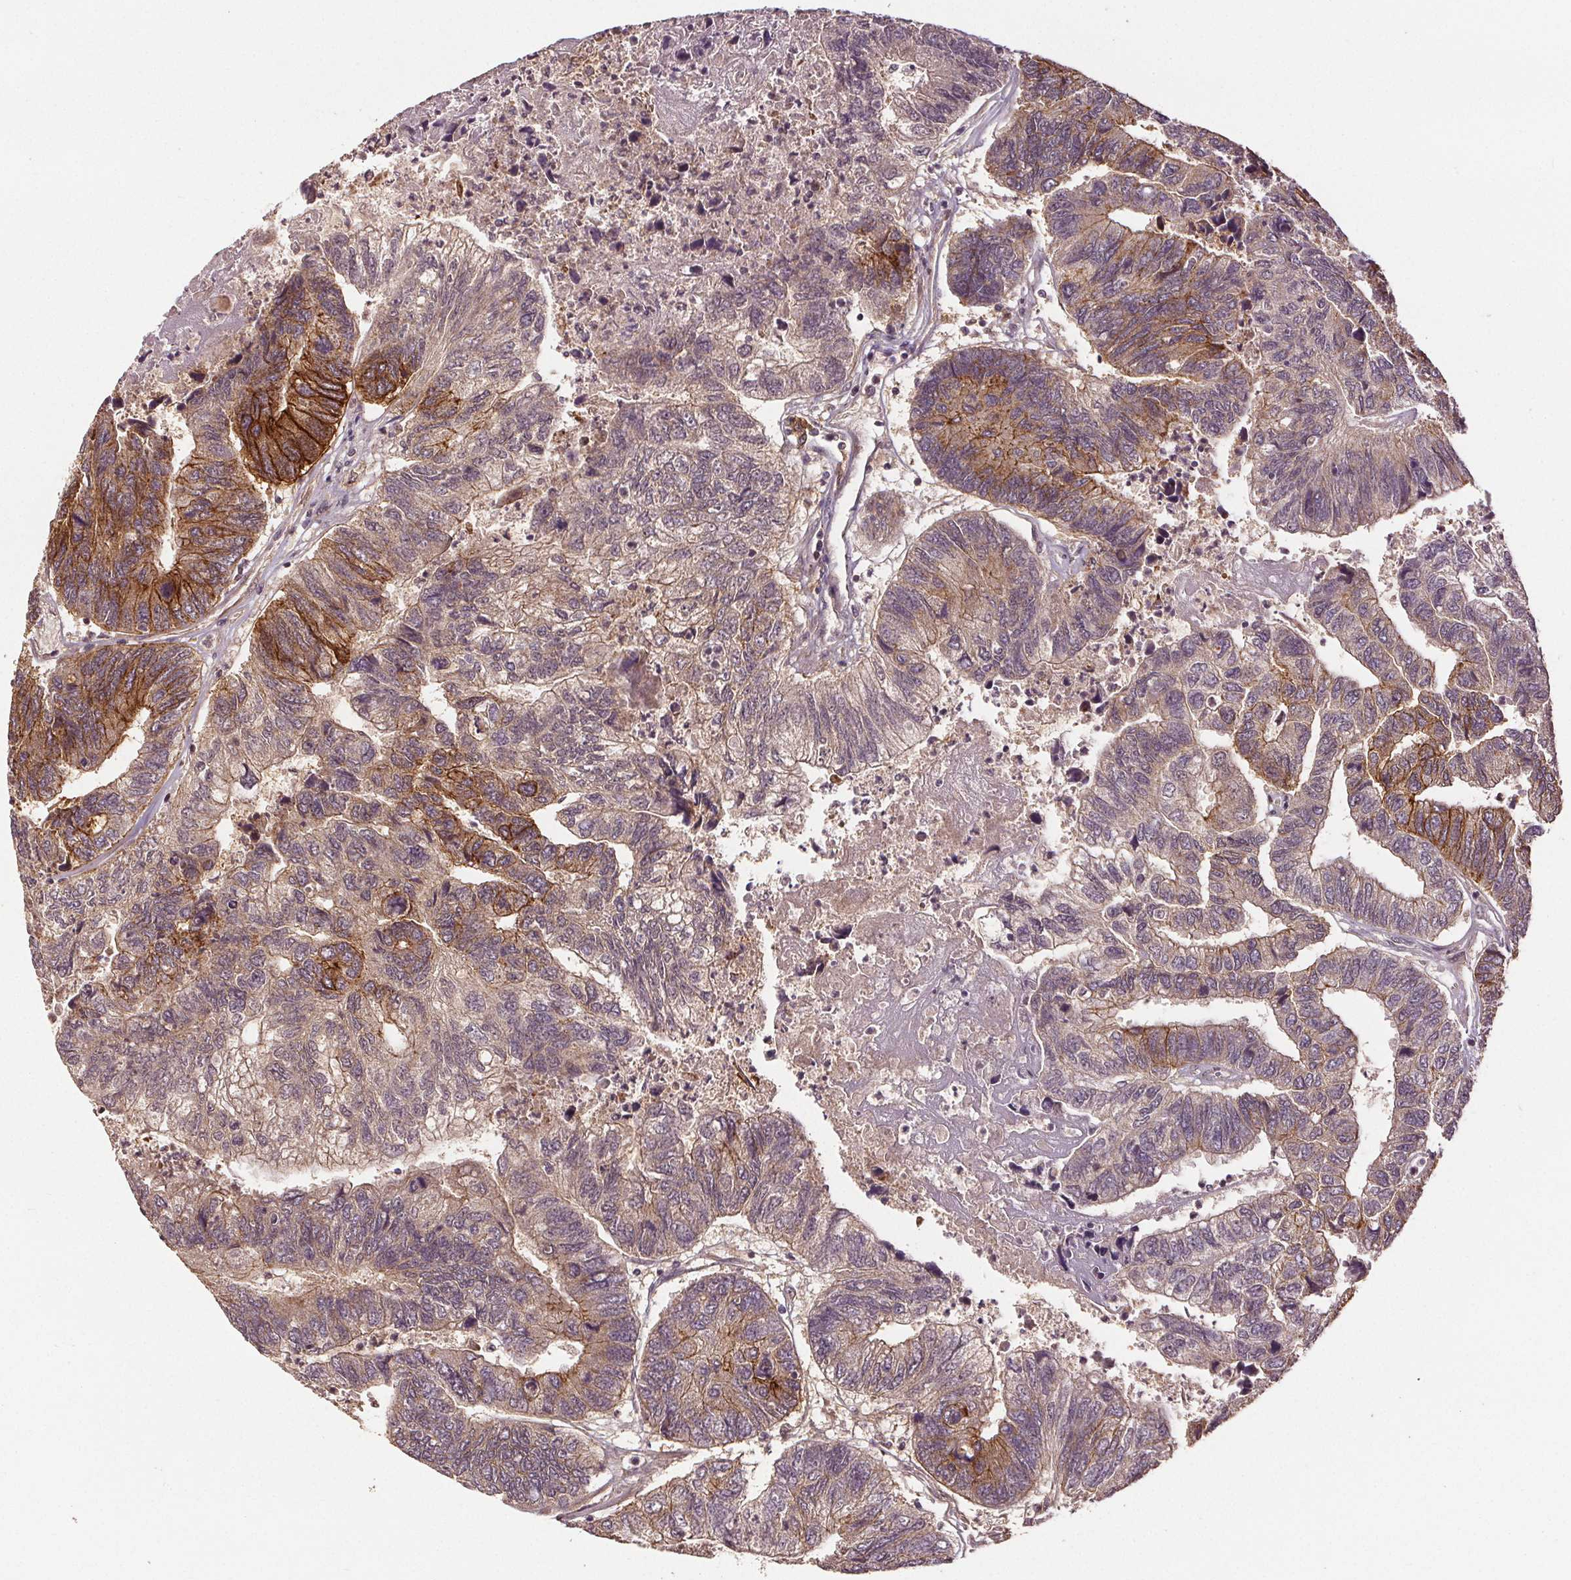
{"staining": {"intensity": "moderate", "quantity": "<25%", "location": "cytoplasmic/membranous"}, "tissue": "colorectal cancer", "cell_type": "Tumor cells", "image_type": "cancer", "snomed": [{"axis": "morphology", "description": "Adenocarcinoma, NOS"}, {"axis": "topography", "description": "Colon"}], "caption": "Colorectal adenocarcinoma stained with a brown dye shows moderate cytoplasmic/membranous positive expression in about <25% of tumor cells.", "gene": "EPHB3", "patient": {"sex": "female", "age": 67}}